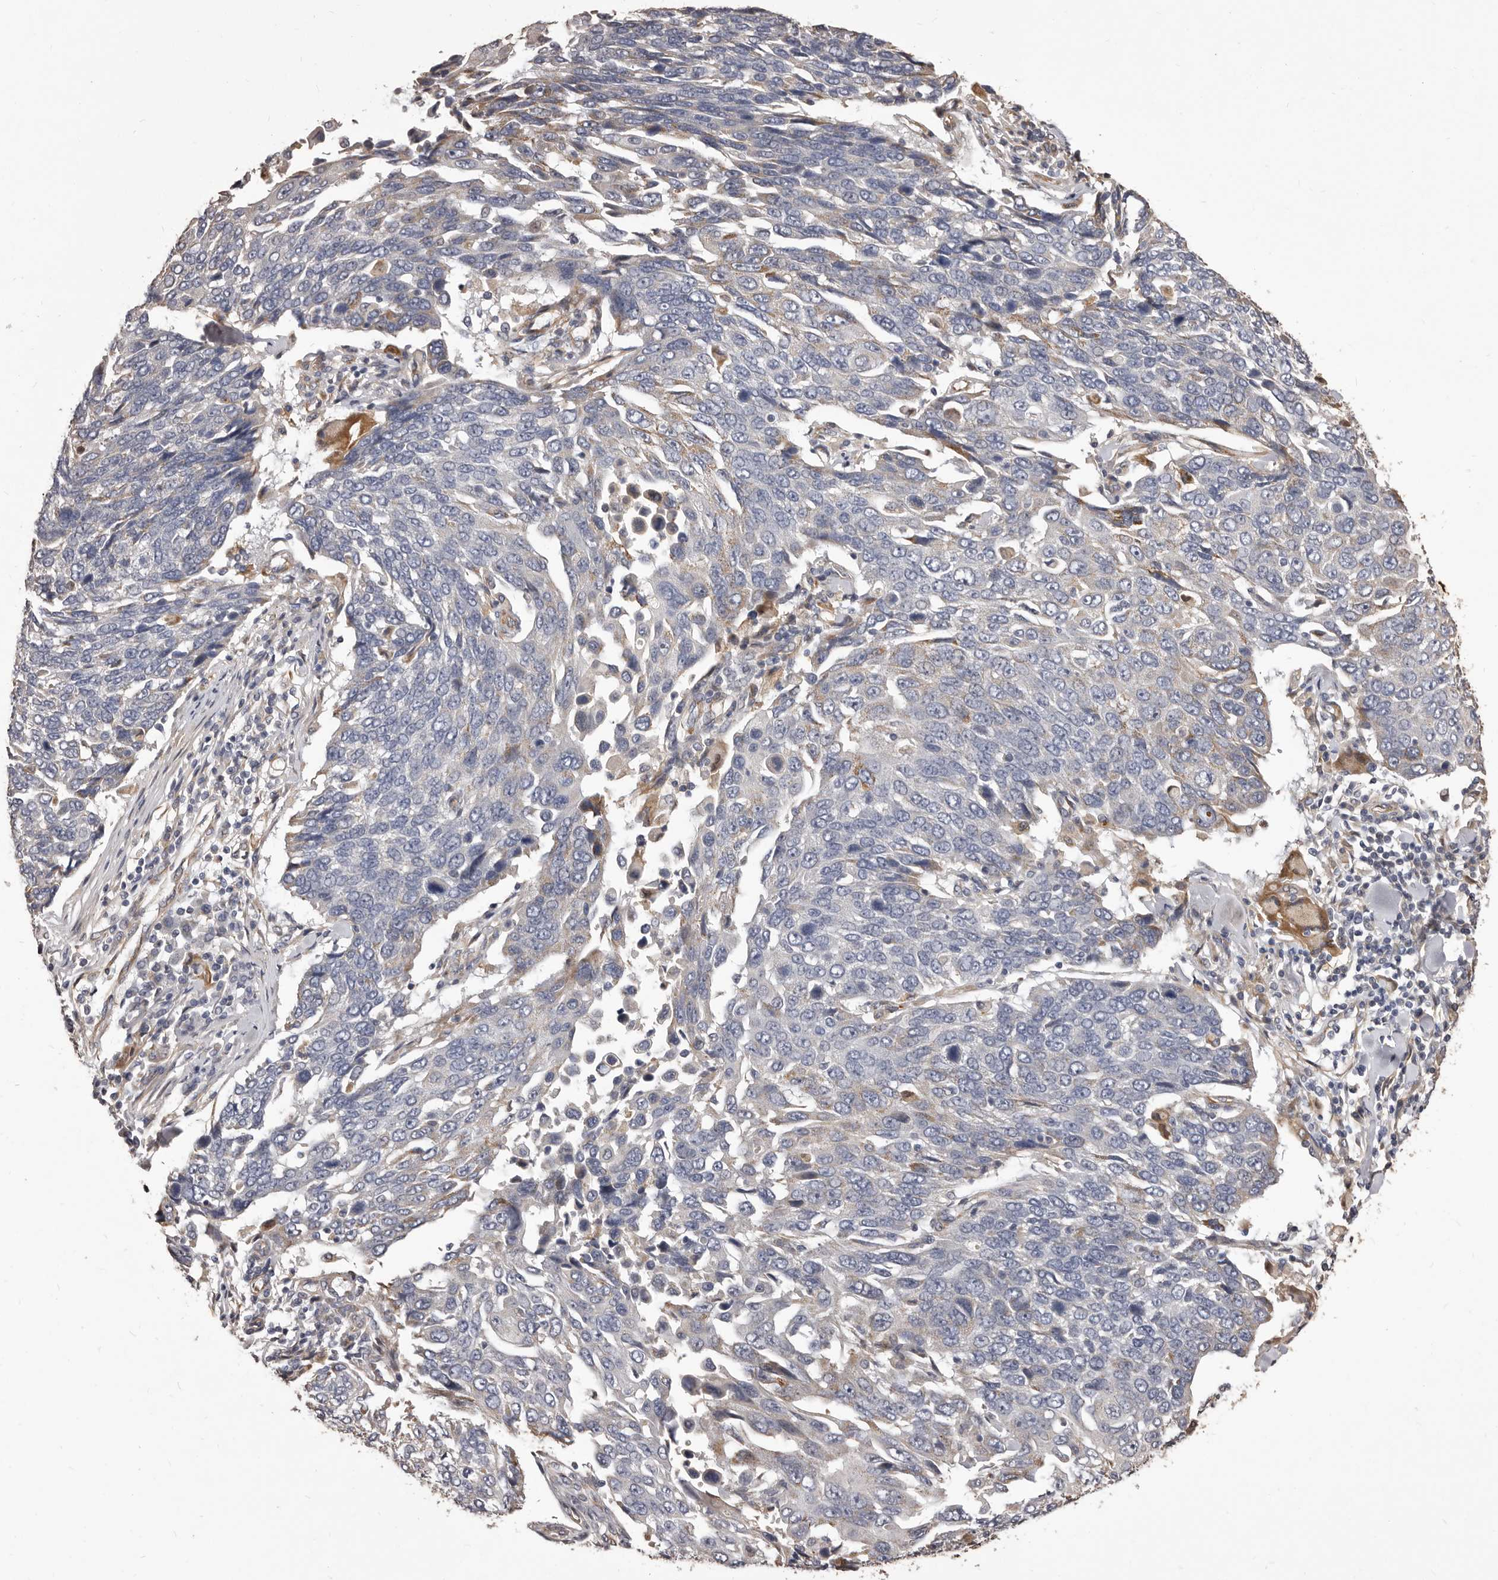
{"staining": {"intensity": "negative", "quantity": "none", "location": "none"}, "tissue": "lung cancer", "cell_type": "Tumor cells", "image_type": "cancer", "snomed": [{"axis": "morphology", "description": "Squamous cell carcinoma, NOS"}, {"axis": "topography", "description": "Lung"}], "caption": "Lung cancer stained for a protein using immunohistochemistry shows no expression tumor cells.", "gene": "ALPK1", "patient": {"sex": "male", "age": 66}}